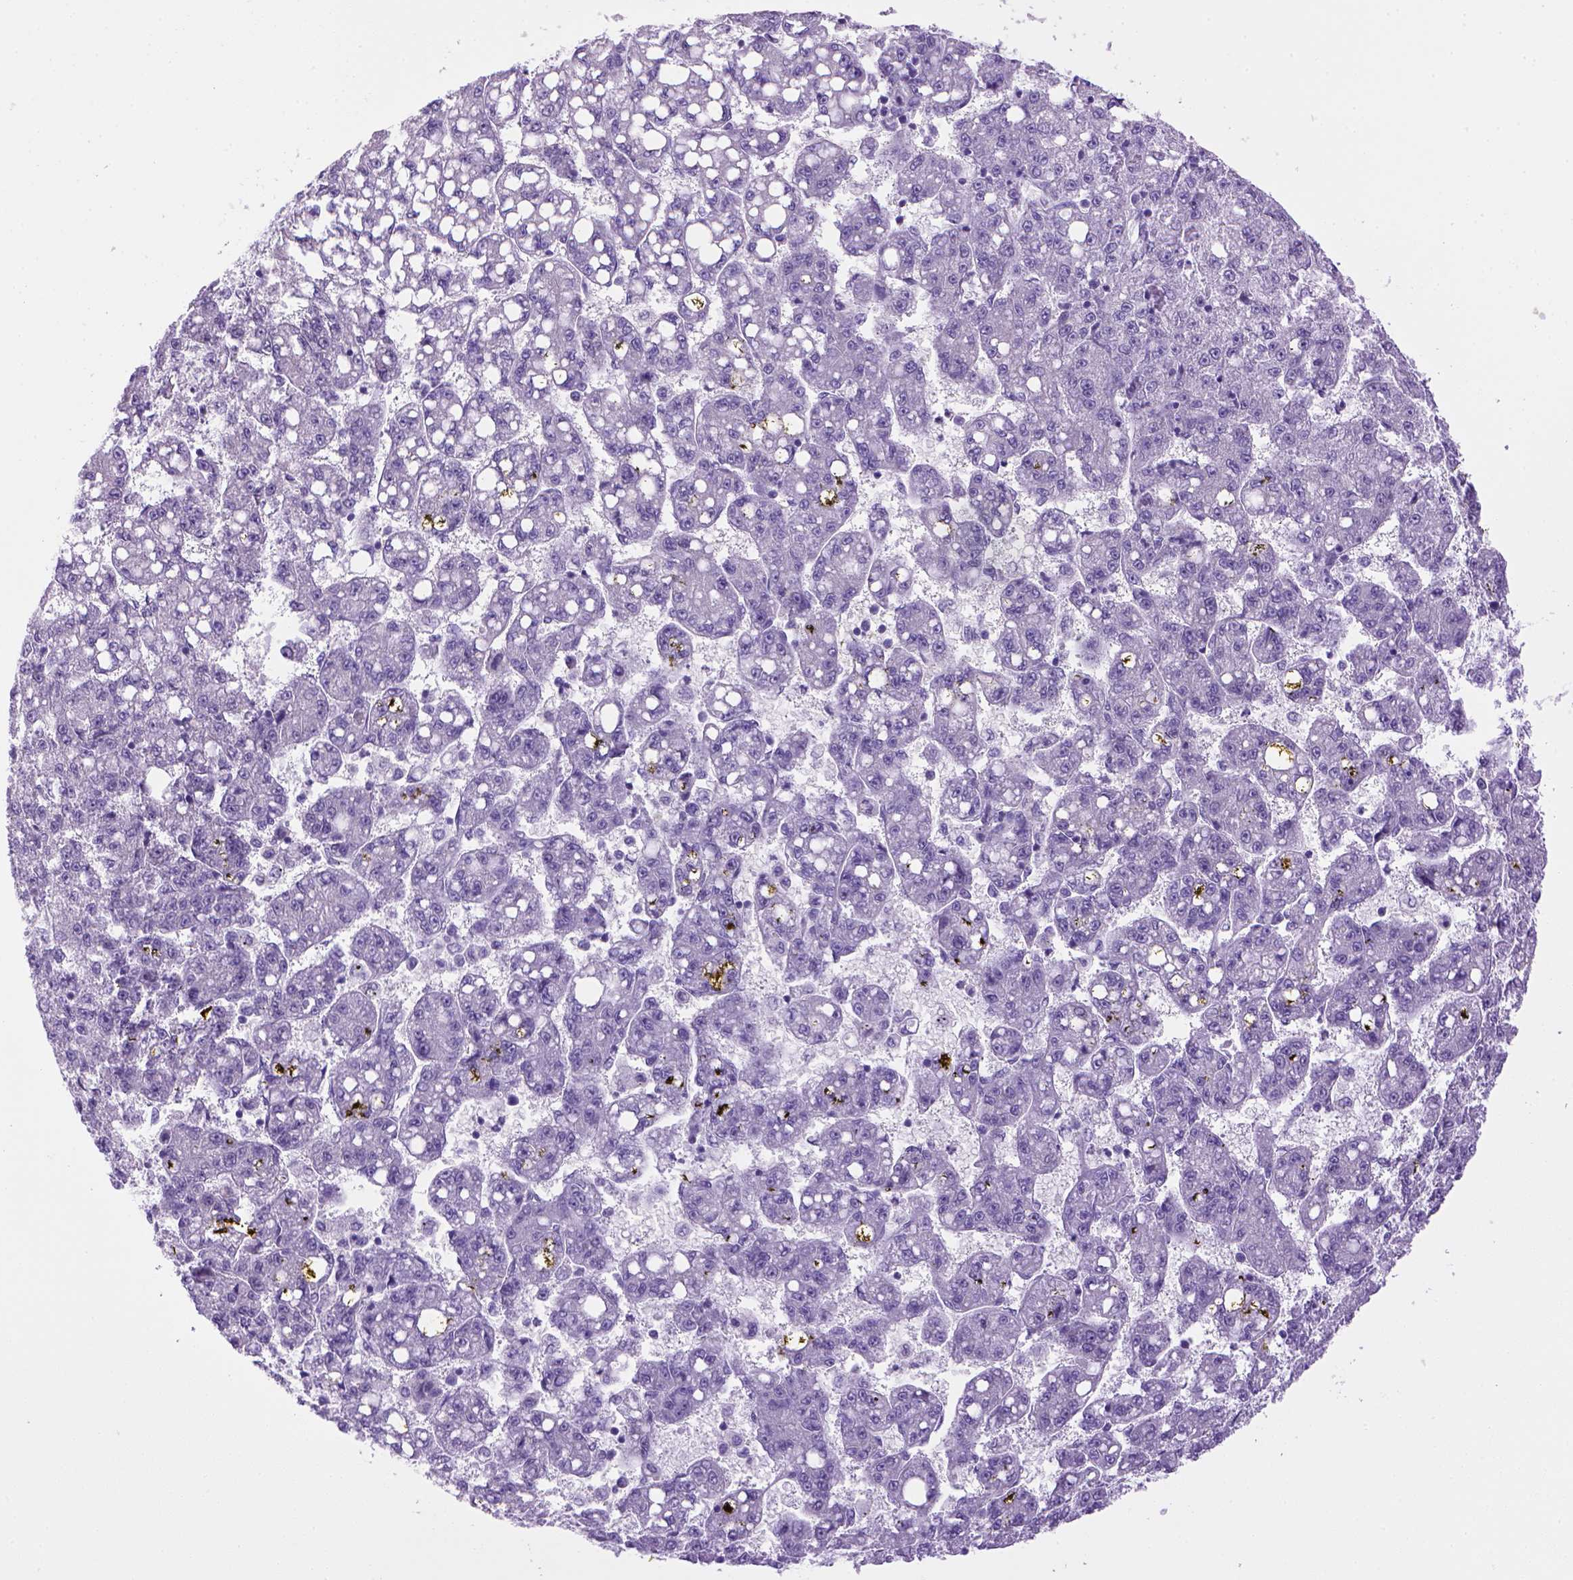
{"staining": {"intensity": "negative", "quantity": "none", "location": "none"}, "tissue": "liver cancer", "cell_type": "Tumor cells", "image_type": "cancer", "snomed": [{"axis": "morphology", "description": "Carcinoma, Hepatocellular, NOS"}, {"axis": "topography", "description": "Liver"}], "caption": "Immunohistochemistry of liver cancer shows no positivity in tumor cells.", "gene": "SGCG", "patient": {"sex": "female", "age": 65}}